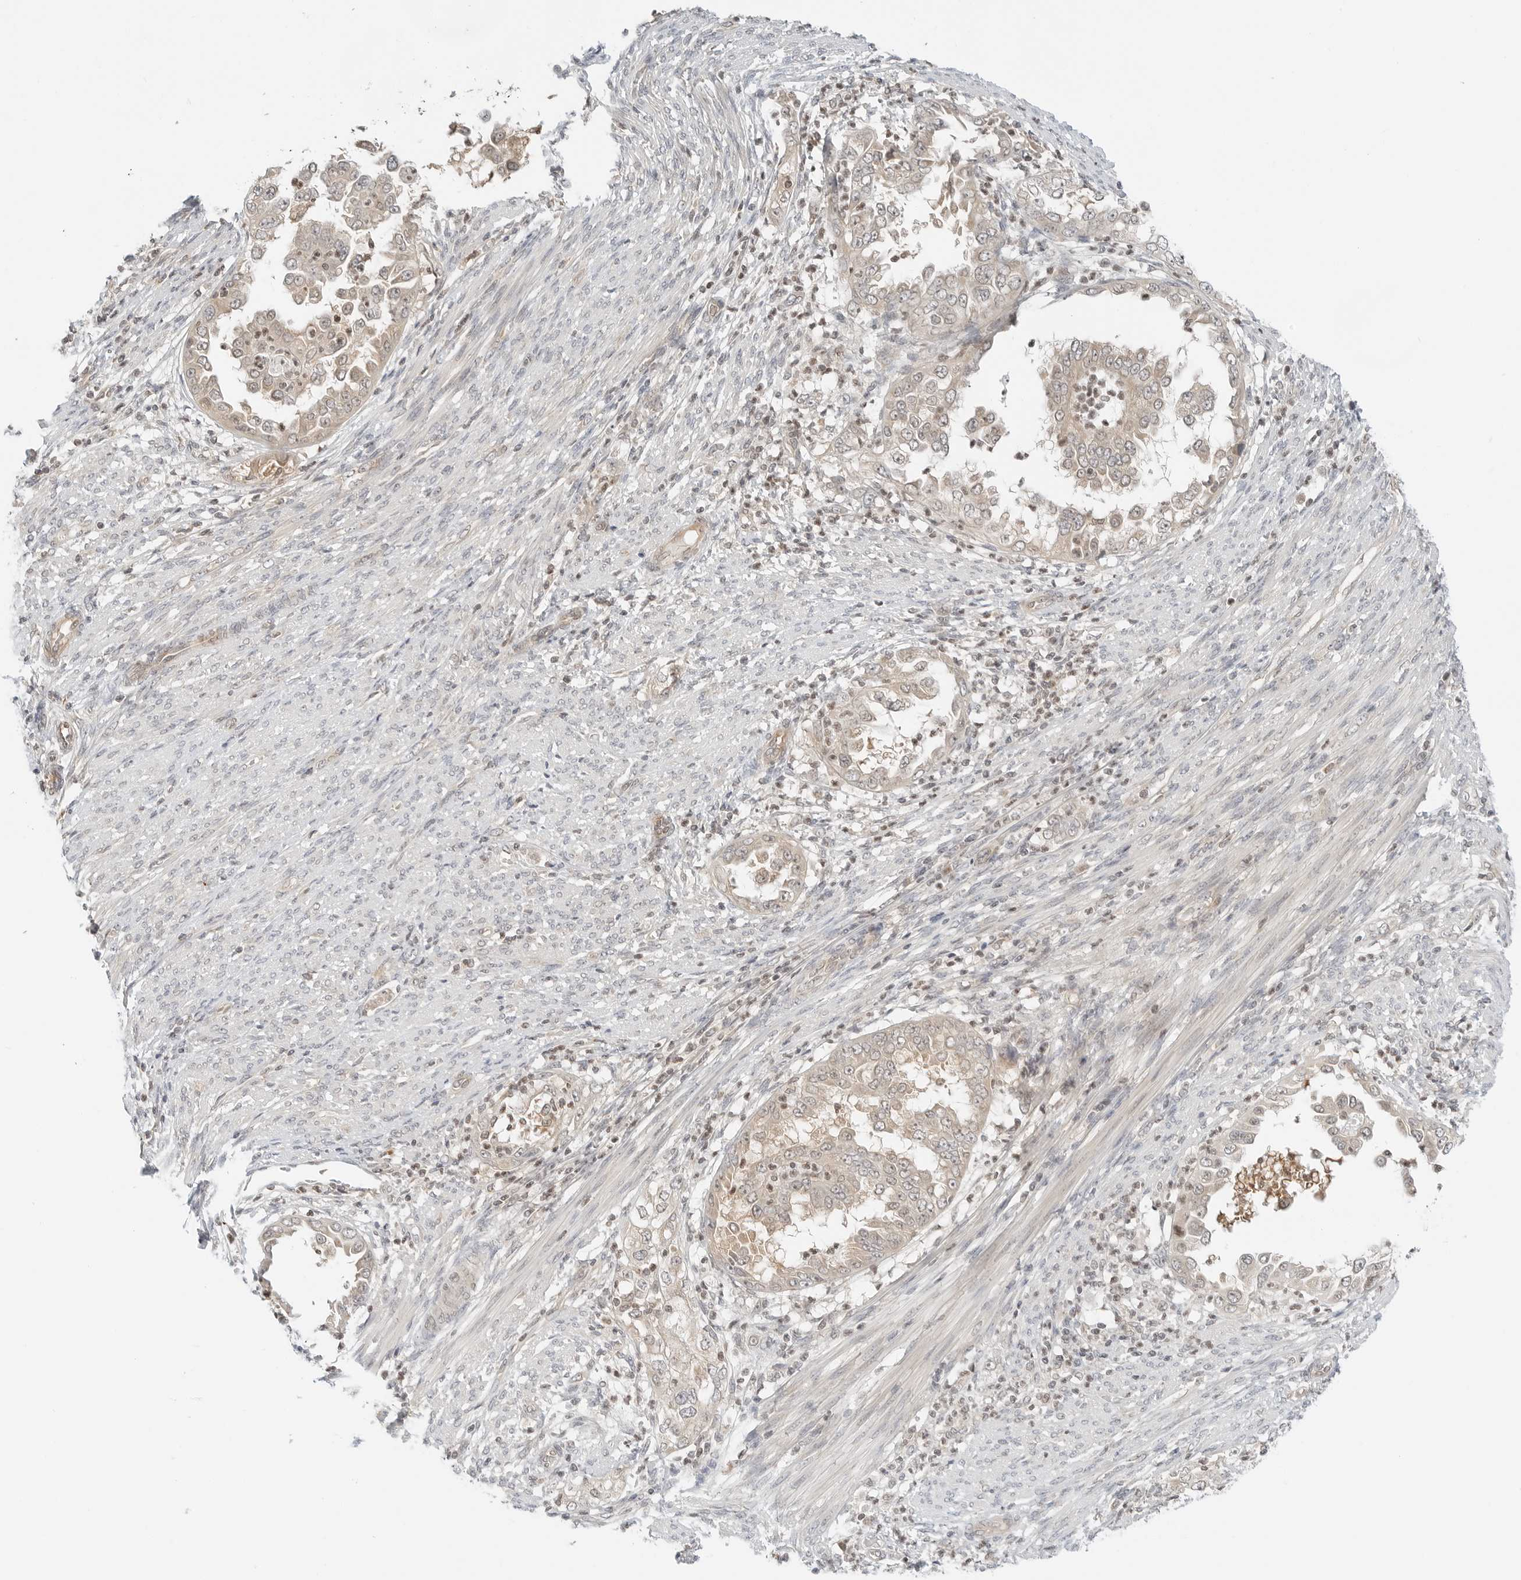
{"staining": {"intensity": "weak", "quantity": "25%-75%", "location": "cytoplasmic/membranous"}, "tissue": "endometrial cancer", "cell_type": "Tumor cells", "image_type": "cancer", "snomed": [{"axis": "morphology", "description": "Adenocarcinoma, NOS"}, {"axis": "topography", "description": "Endometrium"}], "caption": "Immunohistochemical staining of human adenocarcinoma (endometrial) reveals low levels of weak cytoplasmic/membranous protein positivity in about 25%-75% of tumor cells.", "gene": "IQCC", "patient": {"sex": "female", "age": 85}}